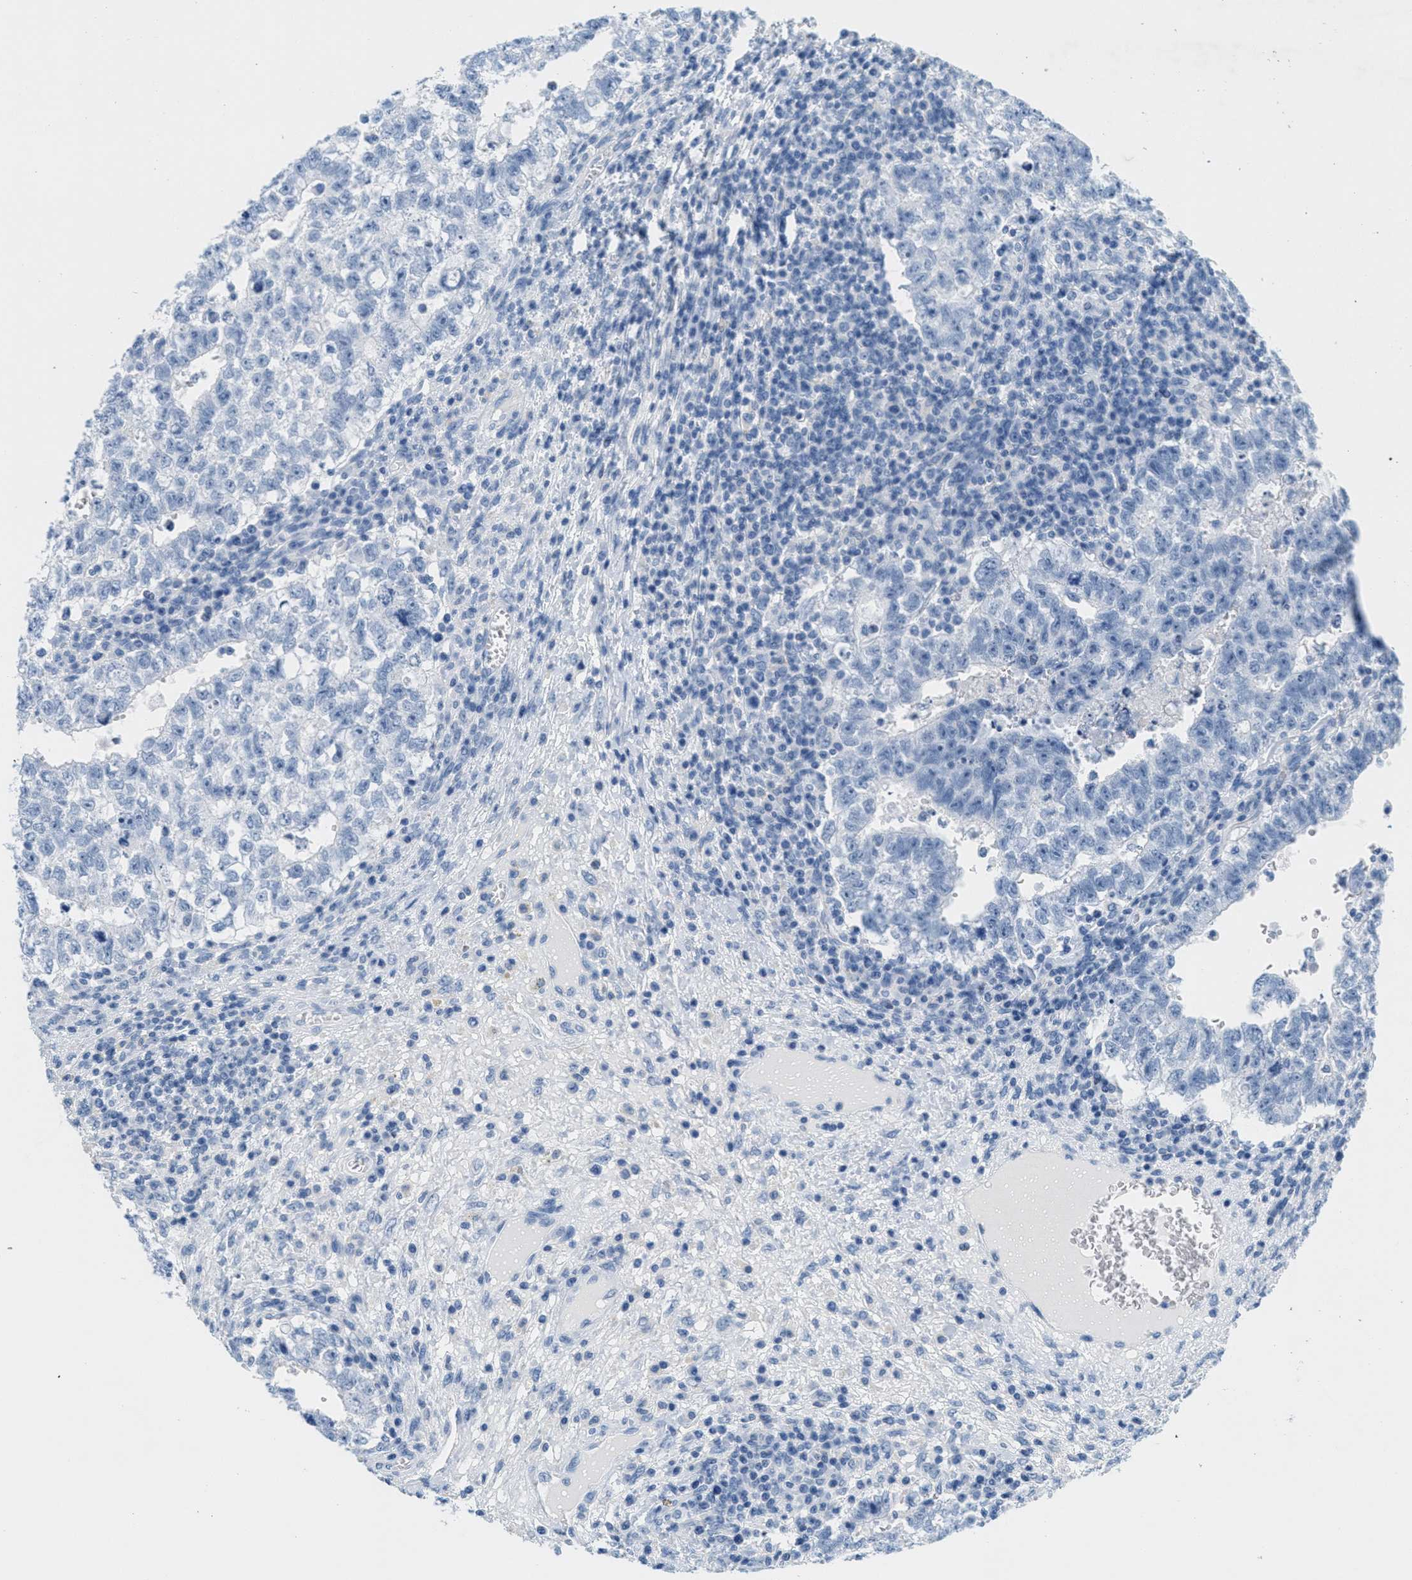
{"staining": {"intensity": "negative", "quantity": "none", "location": "none"}, "tissue": "testis cancer", "cell_type": "Tumor cells", "image_type": "cancer", "snomed": [{"axis": "morphology", "description": "Seminoma, NOS"}, {"axis": "morphology", "description": "Carcinoma, Embryonal, NOS"}, {"axis": "topography", "description": "Testis"}], "caption": "This is an immunohistochemistry photomicrograph of testis cancer. There is no positivity in tumor cells.", "gene": "GPM6A", "patient": {"sex": "male", "age": 38}}